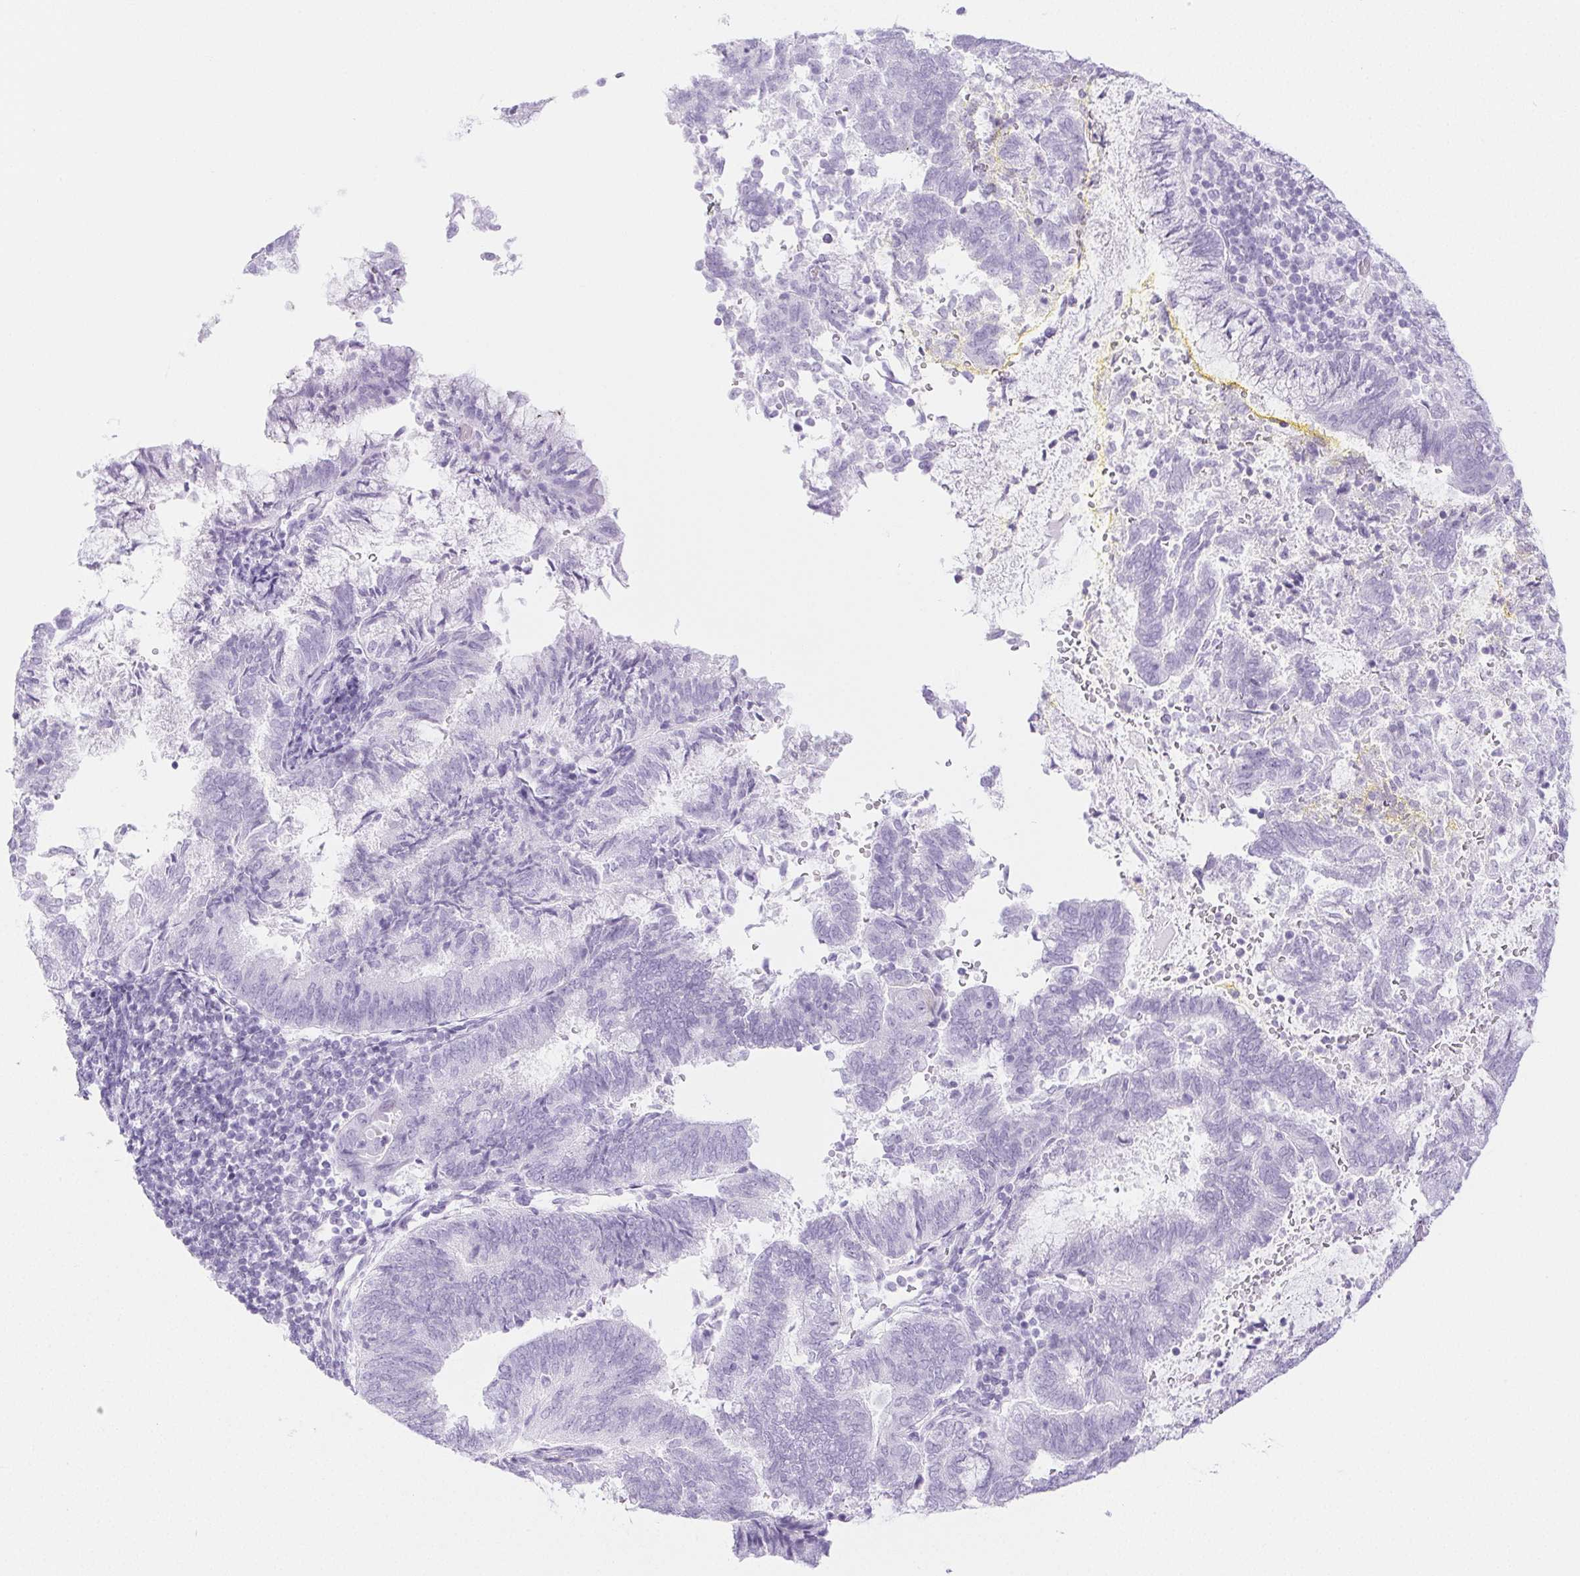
{"staining": {"intensity": "negative", "quantity": "none", "location": "none"}, "tissue": "endometrial cancer", "cell_type": "Tumor cells", "image_type": "cancer", "snomed": [{"axis": "morphology", "description": "Adenocarcinoma, NOS"}, {"axis": "topography", "description": "Endometrium"}], "caption": "Endometrial adenocarcinoma was stained to show a protein in brown. There is no significant staining in tumor cells.", "gene": "PI3", "patient": {"sex": "female", "age": 65}}